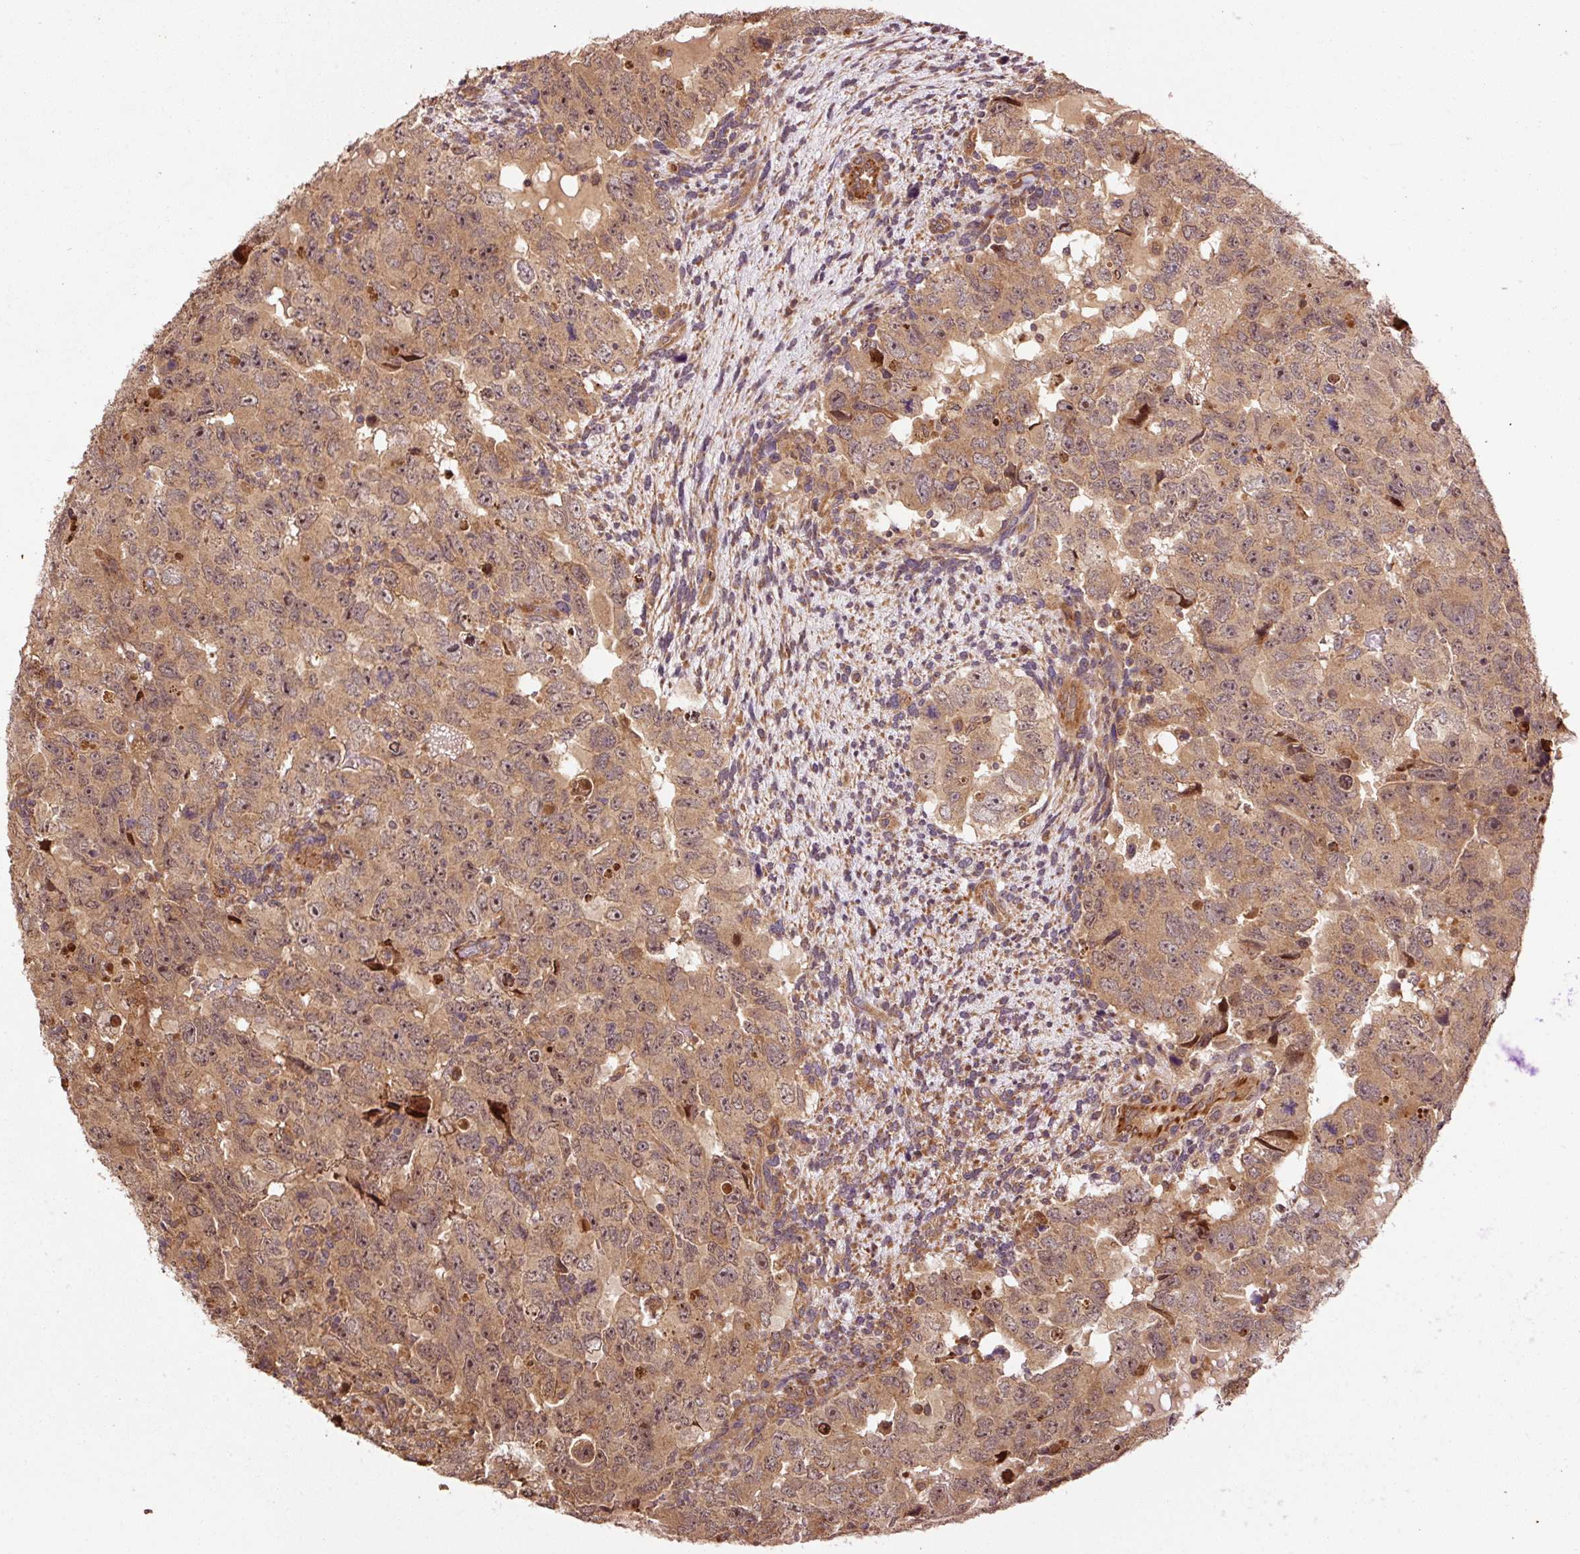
{"staining": {"intensity": "moderate", "quantity": ">75%", "location": "cytoplasmic/membranous,nuclear"}, "tissue": "testis cancer", "cell_type": "Tumor cells", "image_type": "cancer", "snomed": [{"axis": "morphology", "description": "Carcinoma, Embryonal, NOS"}, {"axis": "topography", "description": "Testis"}], "caption": "This is an image of IHC staining of testis cancer (embryonal carcinoma), which shows moderate expression in the cytoplasmic/membranous and nuclear of tumor cells.", "gene": "OXER1", "patient": {"sex": "male", "age": 24}}